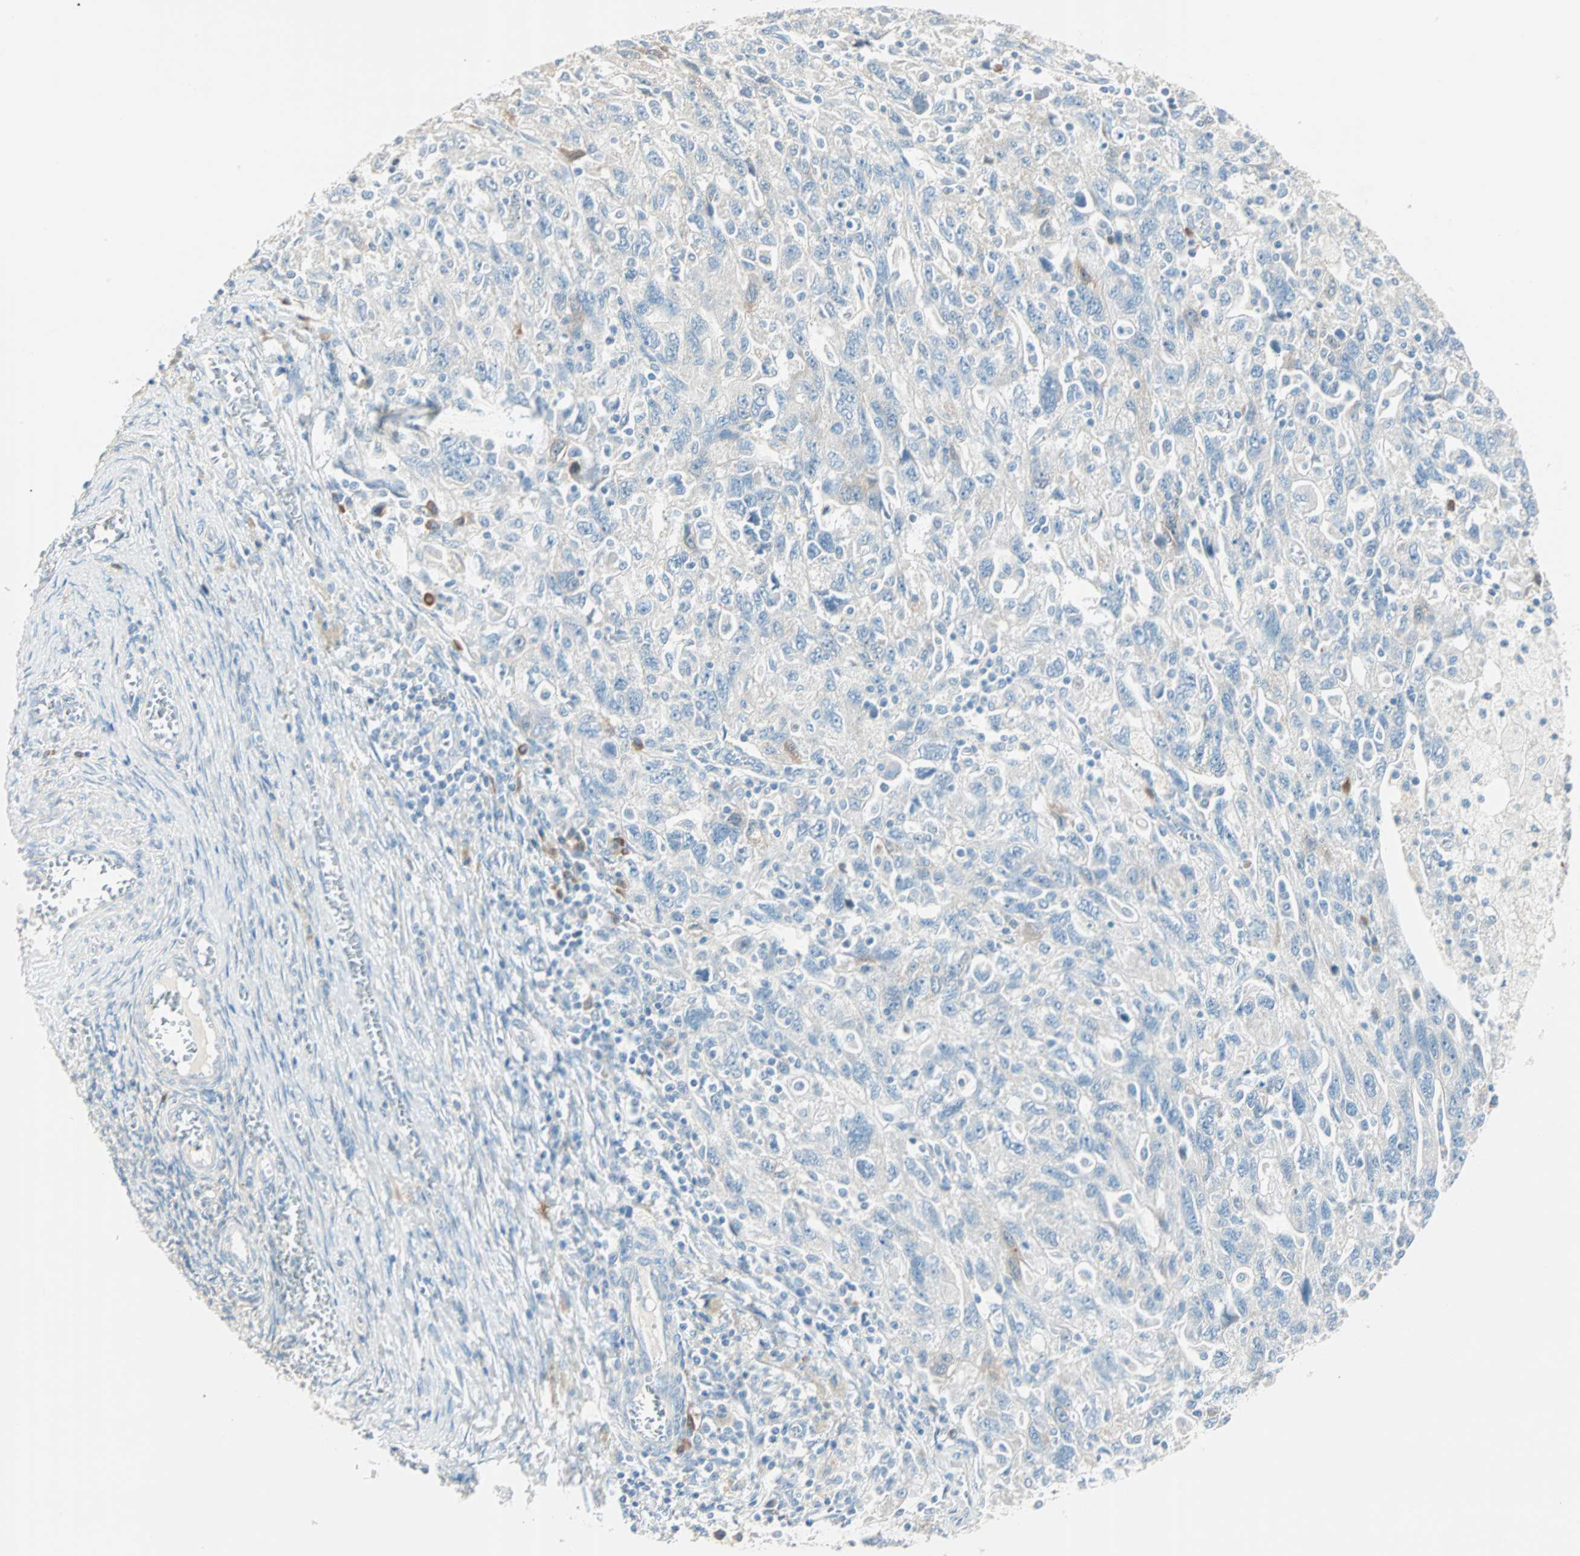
{"staining": {"intensity": "negative", "quantity": "none", "location": "none"}, "tissue": "ovarian cancer", "cell_type": "Tumor cells", "image_type": "cancer", "snomed": [{"axis": "morphology", "description": "Carcinoma, NOS"}, {"axis": "morphology", "description": "Cystadenocarcinoma, serous, NOS"}, {"axis": "topography", "description": "Ovary"}], "caption": "IHC of human ovarian cancer (serous cystadenocarcinoma) exhibits no positivity in tumor cells. Brightfield microscopy of IHC stained with DAB (brown) and hematoxylin (blue), captured at high magnification.", "gene": "ATF6", "patient": {"sex": "female", "age": 69}}